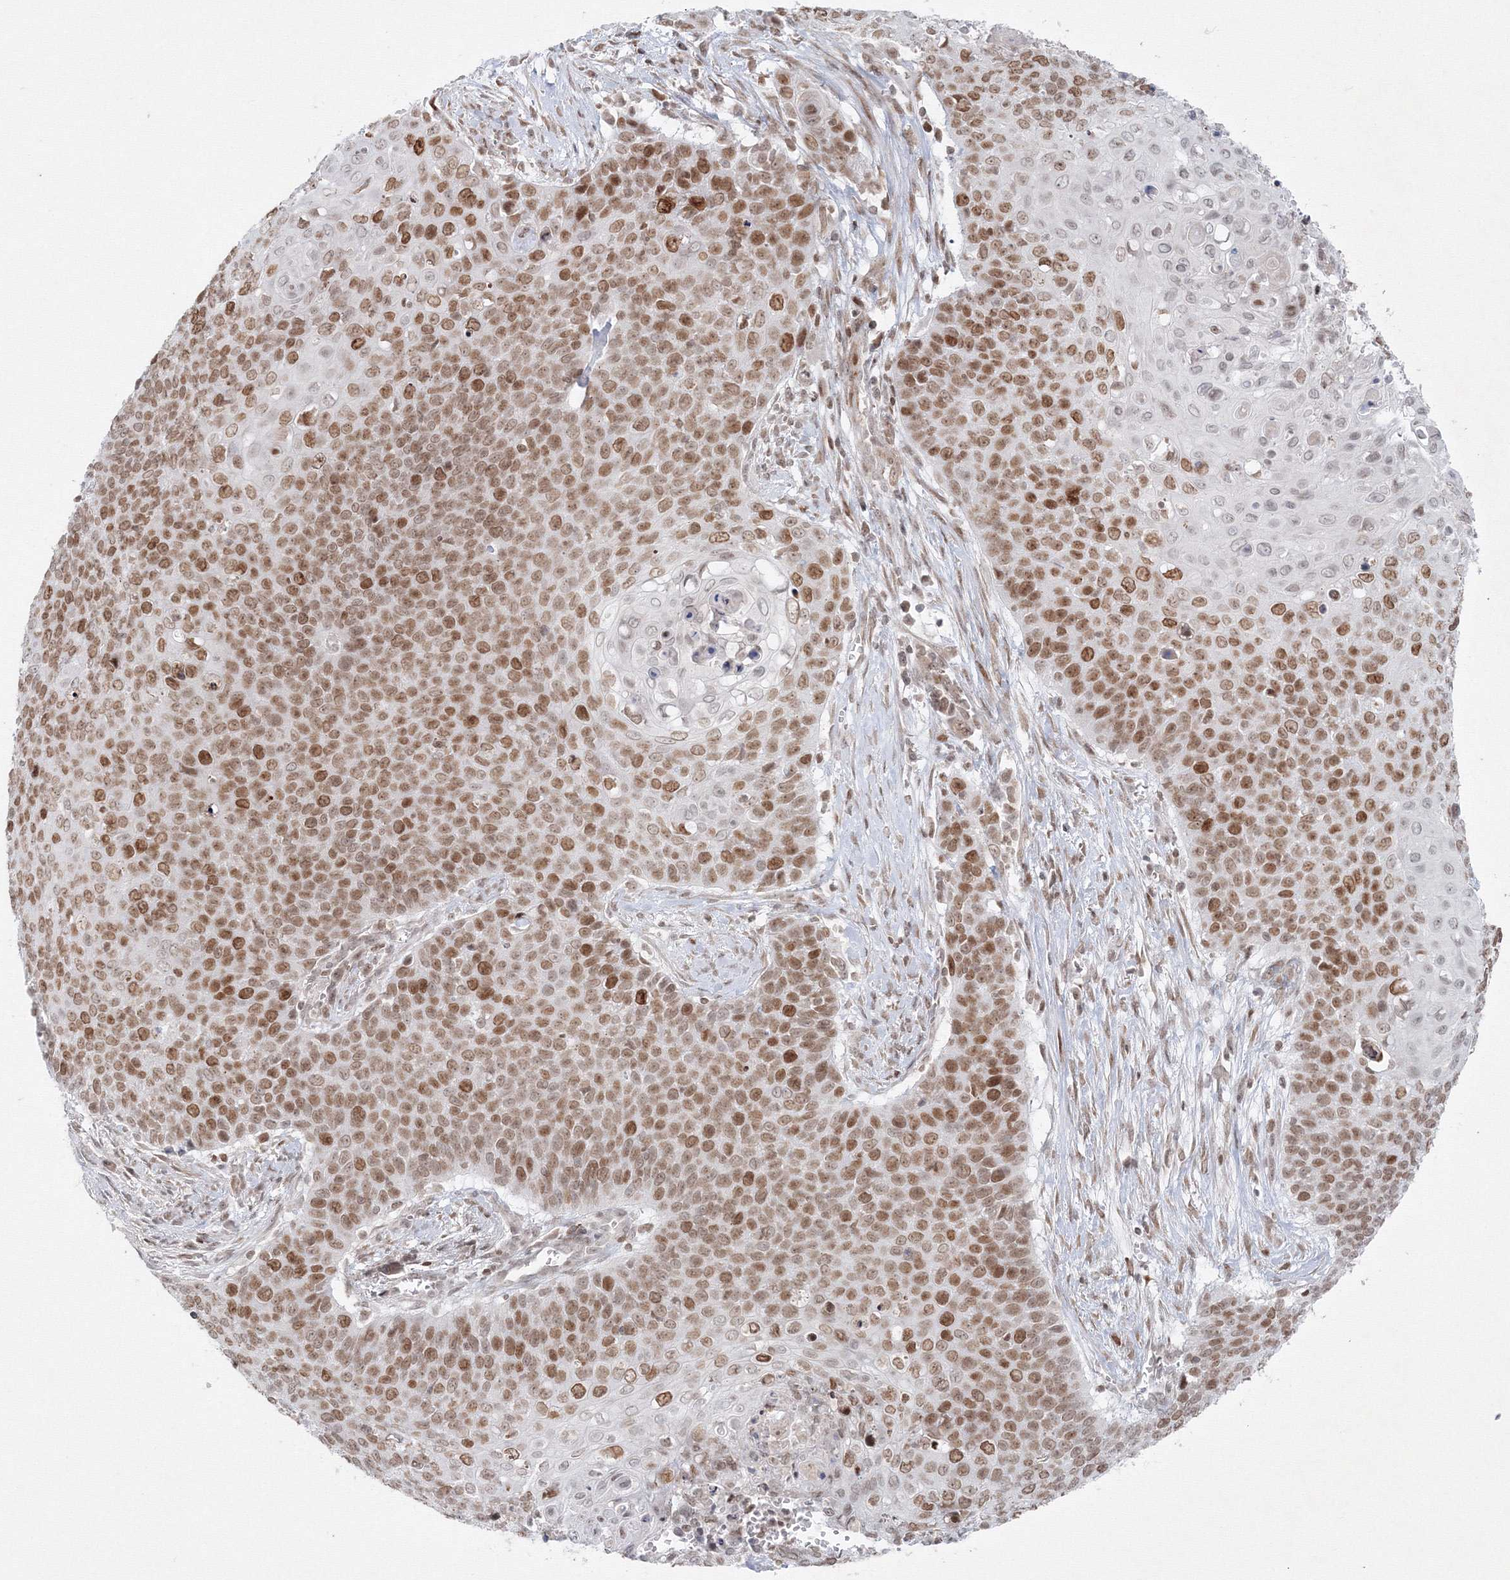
{"staining": {"intensity": "moderate", "quantity": ">75%", "location": "nuclear"}, "tissue": "cervical cancer", "cell_type": "Tumor cells", "image_type": "cancer", "snomed": [{"axis": "morphology", "description": "Squamous cell carcinoma, NOS"}, {"axis": "topography", "description": "Cervix"}], "caption": "DAB (3,3'-diaminobenzidine) immunohistochemical staining of squamous cell carcinoma (cervical) exhibits moderate nuclear protein positivity in about >75% of tumor cells.", "gene": "KIF4A", "patient": {"sex": "female", "age": 39}}